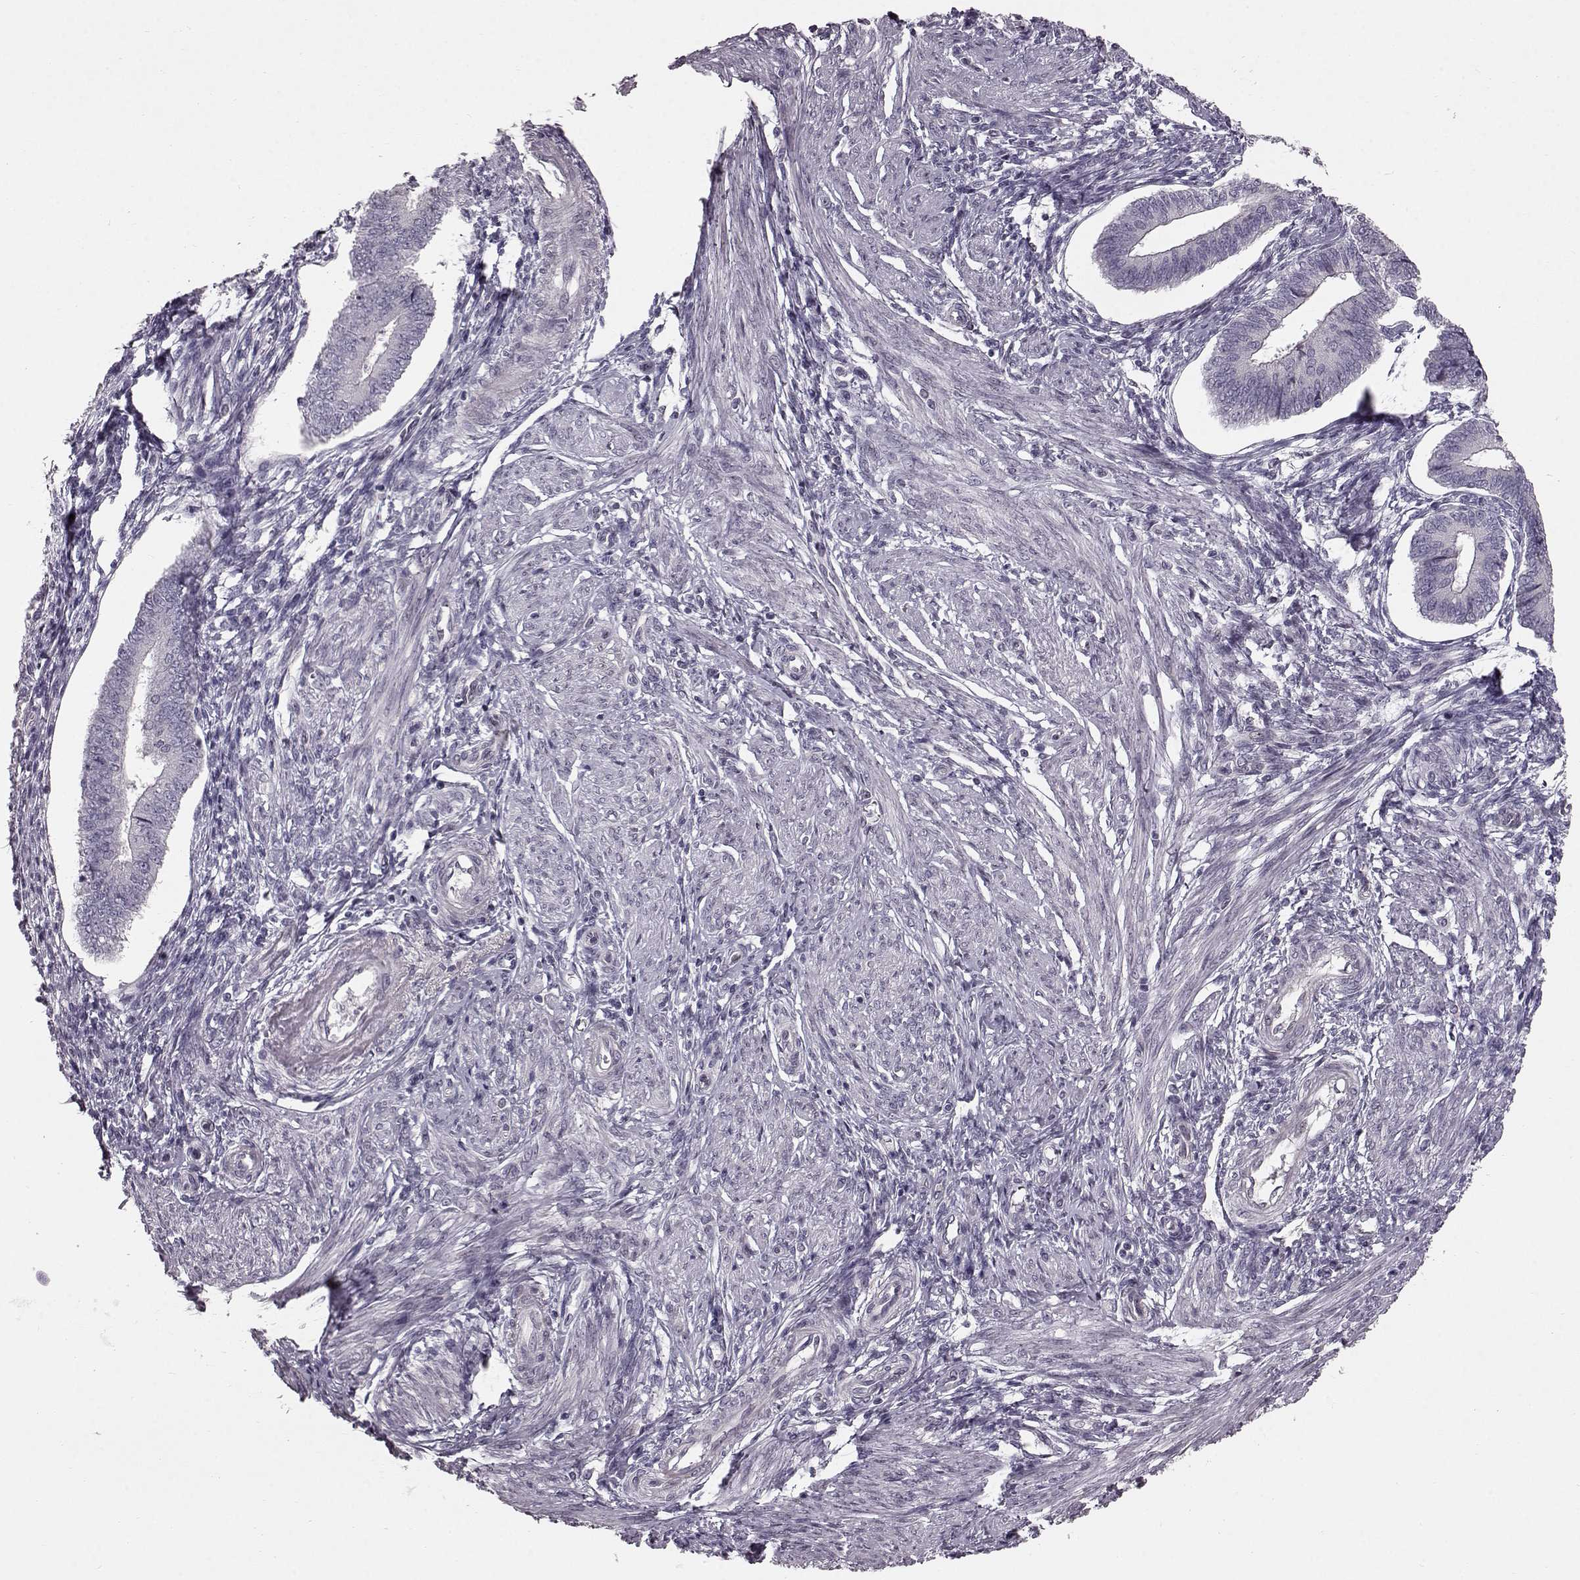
{"staining": {"intensity": "negative", "quantity": "none", "location": "none"}, "tissue": "endometrium", "cell_type": "Cells in endometrial stroma", "image_type": "normal", "snomed": [{"axis": "morphology", "description": "Normal tissue, NOS"}, {"axis": "topography", "description": "Endometrium"}], "caption": "High magnification brightfield microscopy of unremarkable endometrium stained with DAB (brown) and counterstained with hematoxylin (blue): cells in endometrial stroma show no significant expression. (Immunohistochemistry (ihc), brightfield microscopy, high magnification).", "gene": "TCHHL1", "patient": {"sex": "female", "age": 42}}